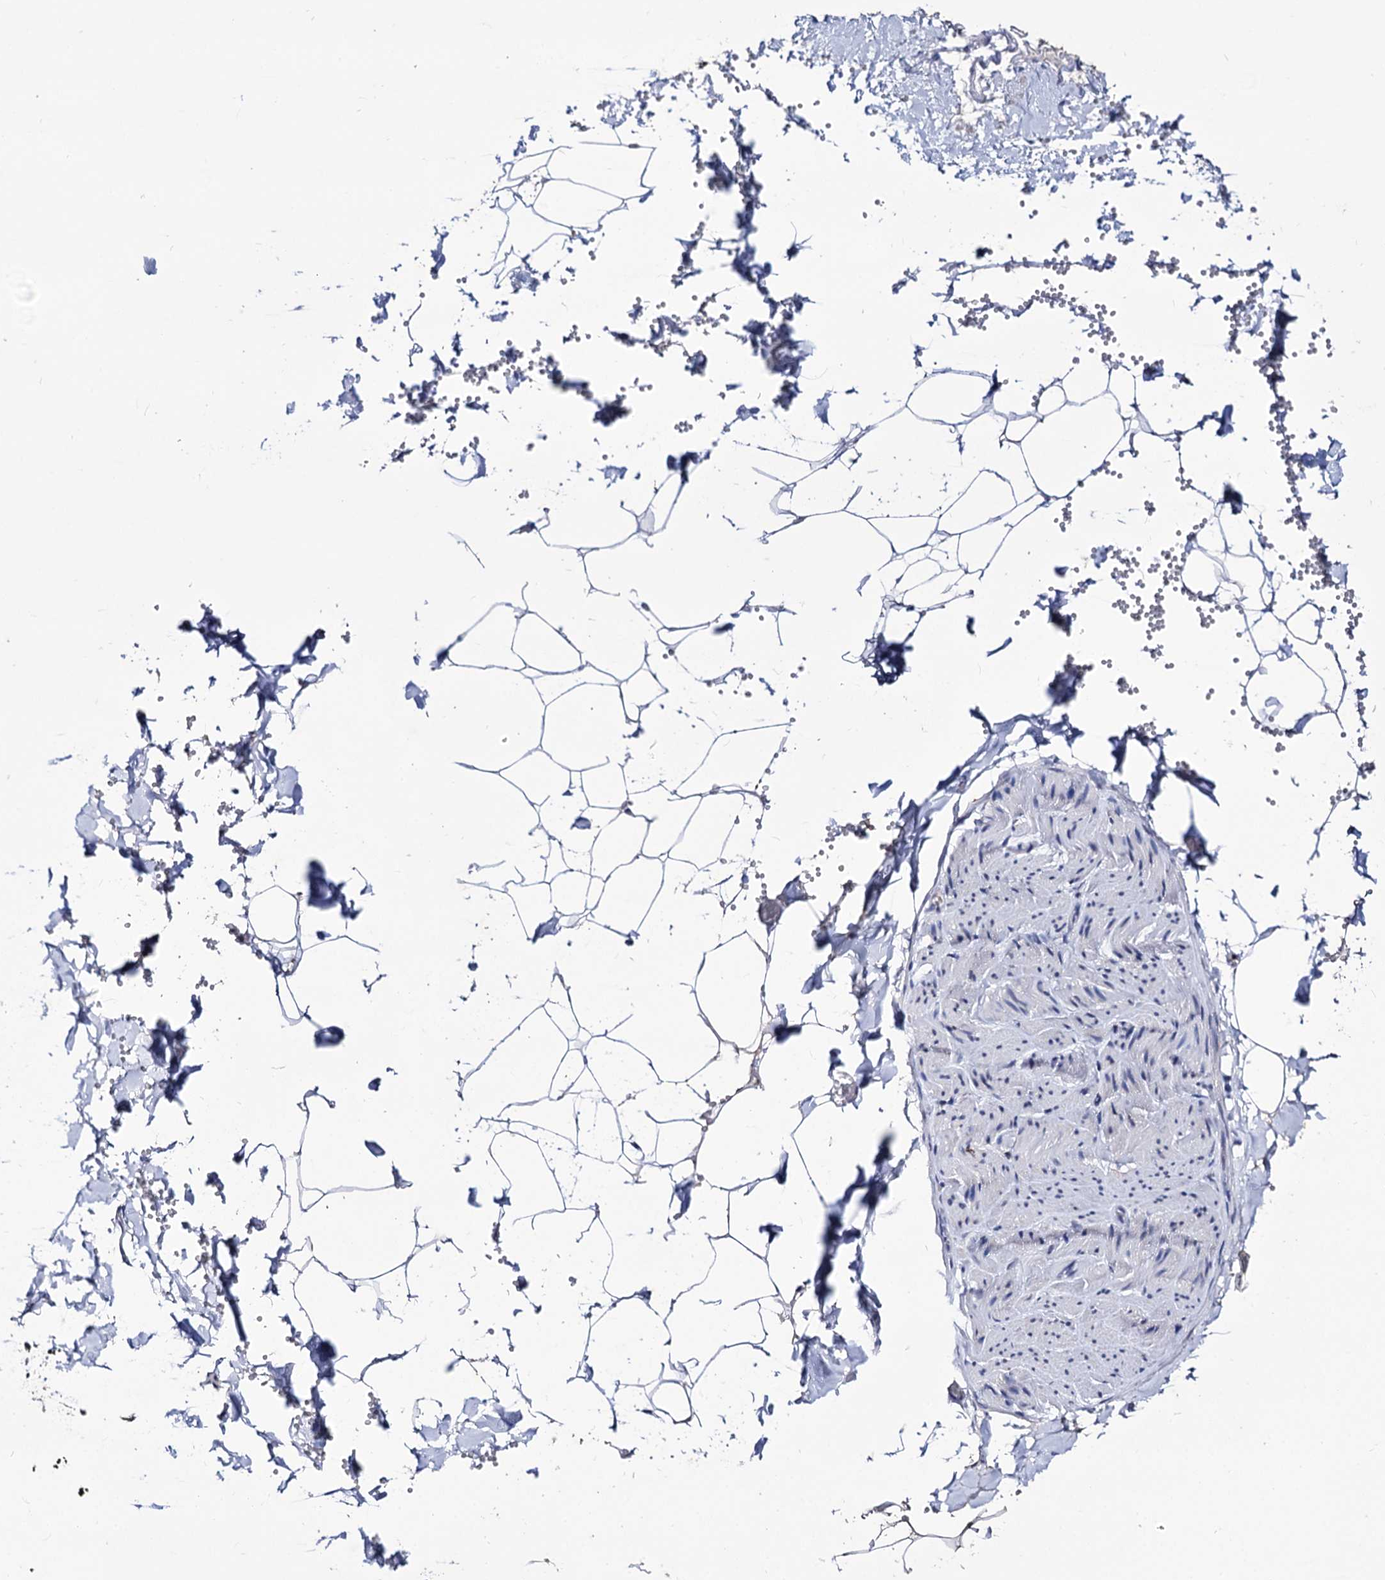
{"staining": {"intensity": "negative", "quantity": "none", "location": "none"}, "tissue": "adipose tissue", "cell_type": "Adipocytes", "image_type": "normal", "snomed": [{"axis": "morphology", "description": "Normal tissue, NOS"}, {"axis": "topography", "description": "Gallbladder"}, {"axis": "topography", "description": "Peripheral nerve tissue"}], "caption": "Immunohistochemical staining of unremarkable adipose tissue reveals no significant staining in adipocytes.", "gene": "SMCHD1", "patient": {"sex": "male", "age": 38}}